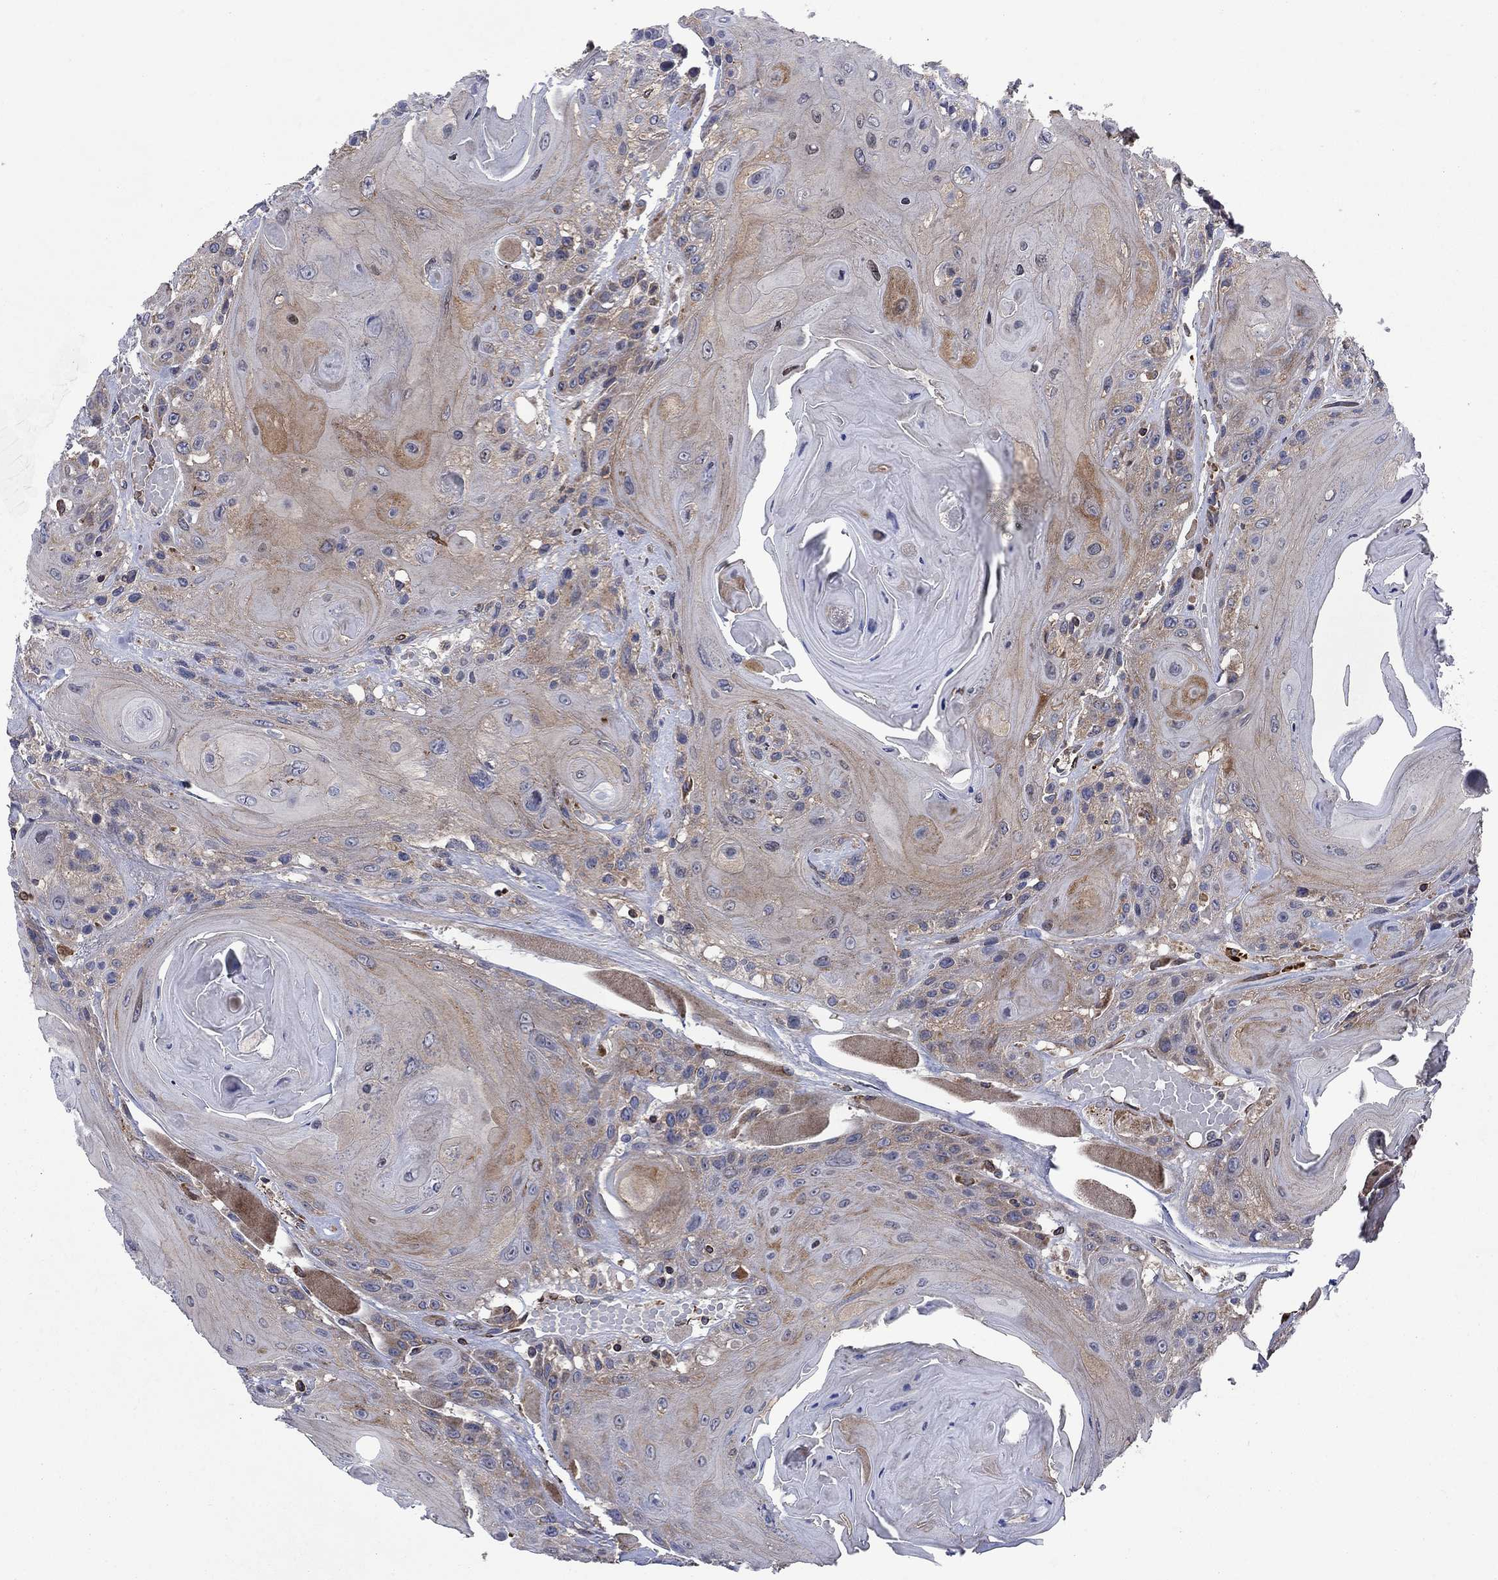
{"staining": {"intensity": "weak", "quantity": "25%-75%", "location": "cytoplasmic/membranous"}, "tissue": "head and neck cancer", "cell_type": "Tumor cells", "image_type": "cancer", "snomed": [{"axis": "morphology", "description": "Squamous cell carcinoma, NOS"}, {"axis": "topography", "description": "Head-Neck"}], "caption": "Weak cytoplasmic/membranous staining is present in approximately 25%-75% of tumor cells in head and neck cancer.", "gene": "NDUFC1", "patient": {"sex": "female", "age": 59}}